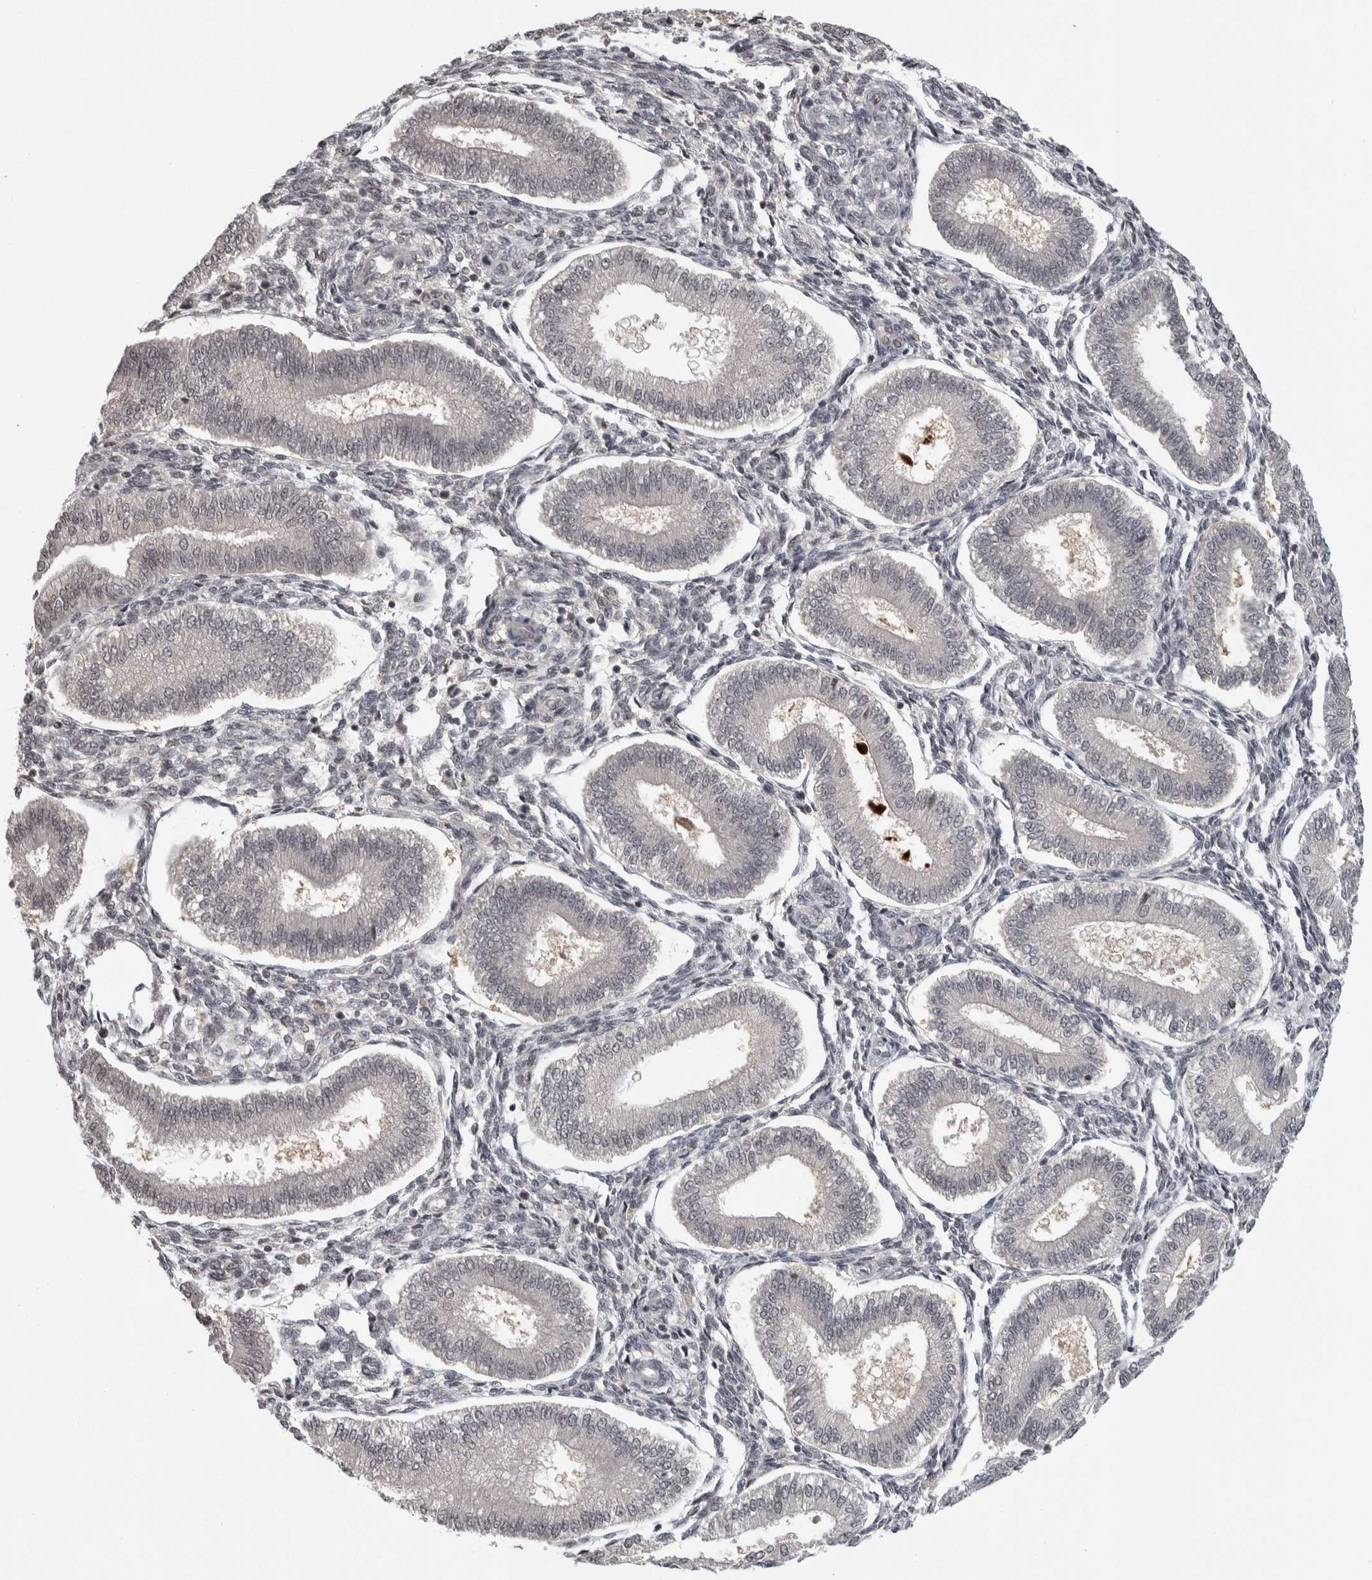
{"staining": {"intensity": "moderate", "quantity": "<25%", "location": "cytoplasmic/membranous"}, "tissue": "endometrium", "cell_type": "Cells in endometrial stroma", "image_type": "normal", "snomed": [{"axis": "morphology", "description": "Normal tissue, NOS"}, {"axis": "topography", "description": "Endometrium"}], "caption": "Moderate cytoplasmic/membranous protein staining is identified in about <25% of cells in endometrial stroma in endometrium.", "gene": "ZSCAN21", "patient": {"sex": "female", "age": 39}}